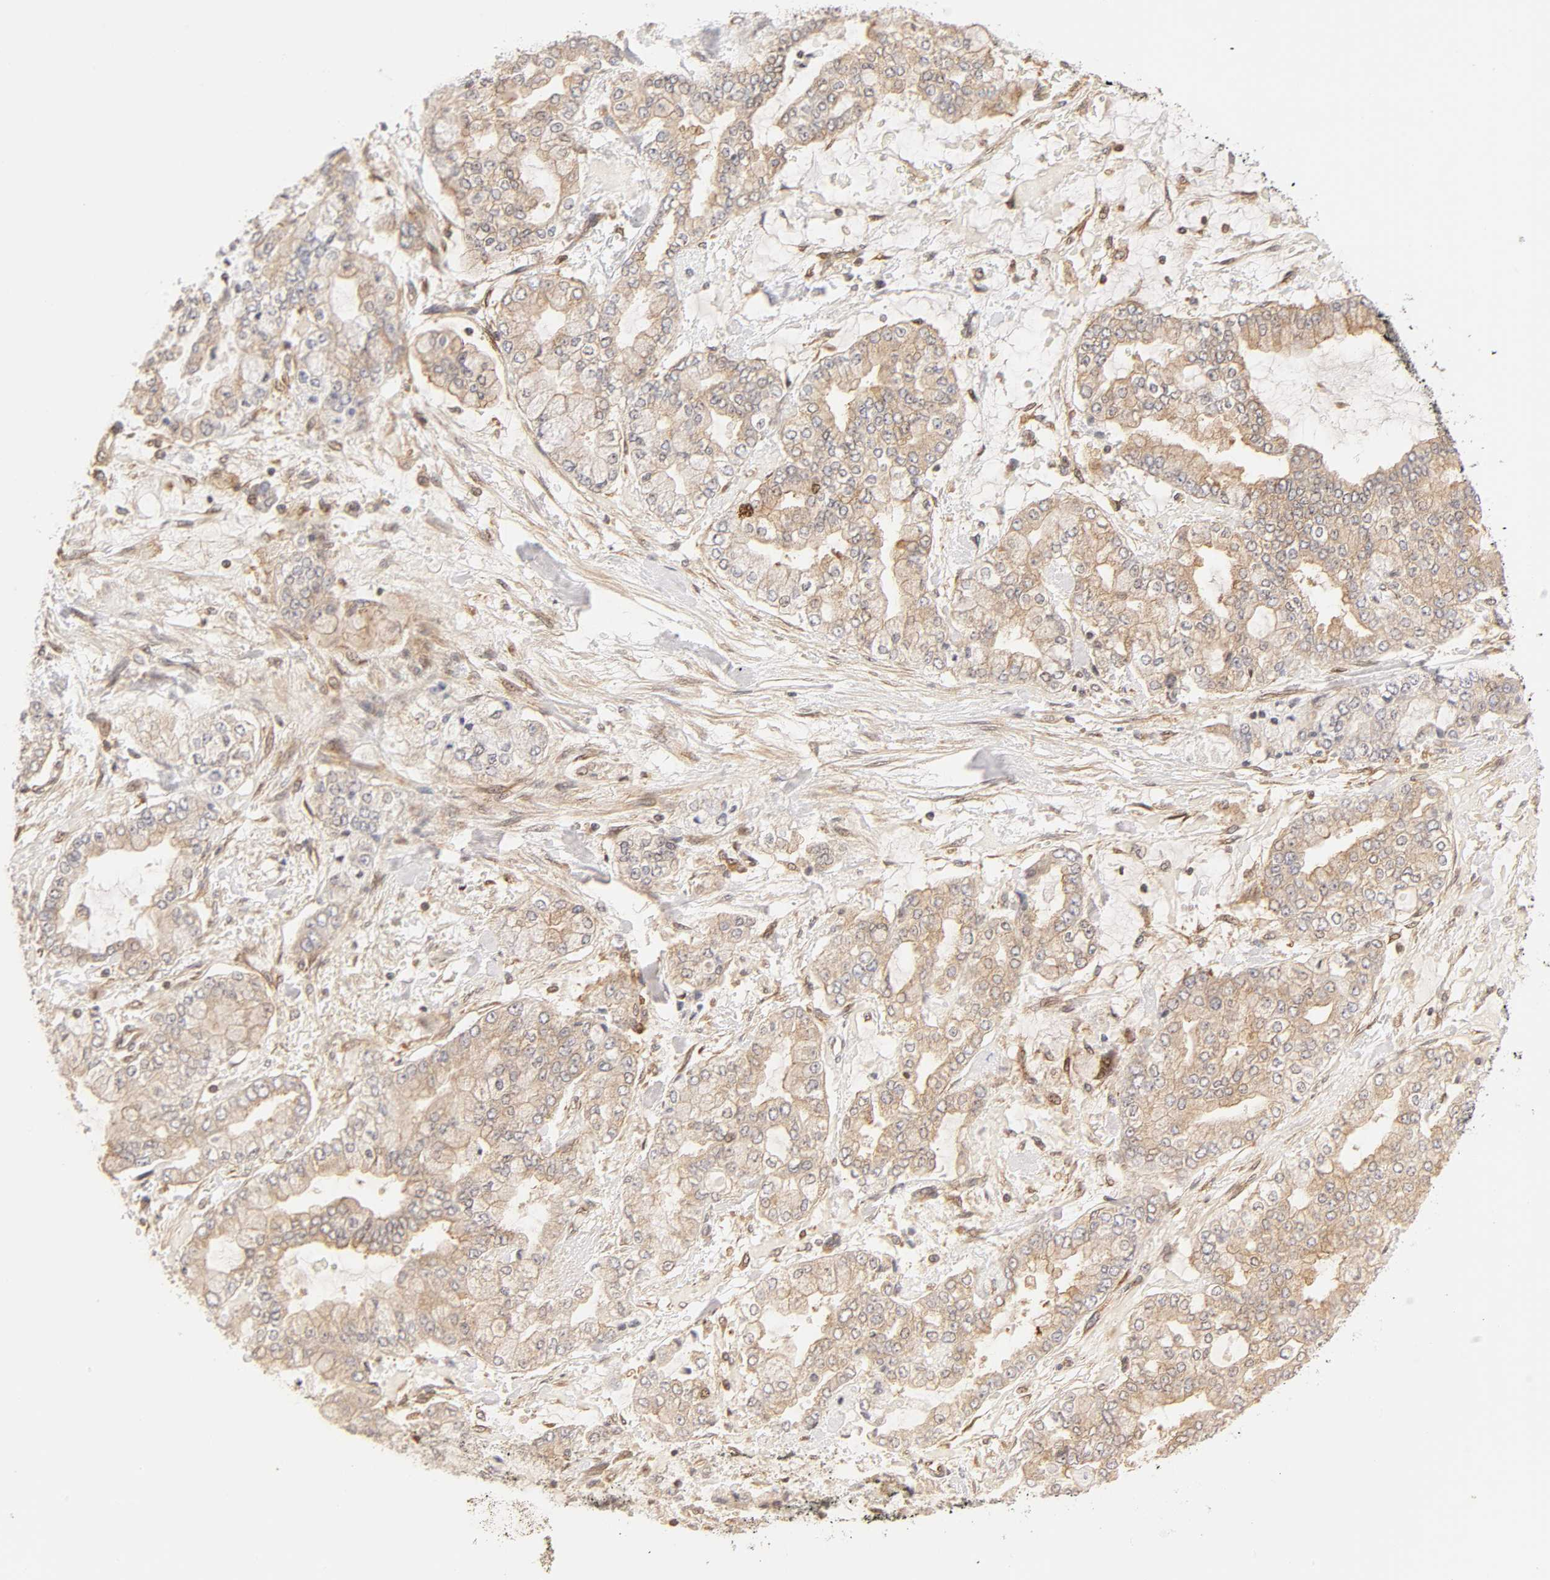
{"staining": {"intensity": "weak", "quantity": ">75%", "location": "cytoplasmic/membranous"}, "tissue": "stomach cancer", "cell_type": "Tumor cells", "image_type": "cancer", "snomed": [{"axis": "morphology", "description": "Normal tissue, NOS"}, {"axis": "morphology", "description": "Adenocarcinoma, NOS"}, {"axis": "topography", "description": "Stomach, upper"}, {"axis": "topography", "description": "Stomach"}], "caption": "IHC of stomach cancer (adenocarcinoma) exhibits low levels of weak cytoplasmic/membranous staining in about >75% of tumor cells. (DAB IHC with brightfield microscopy, high magnification).", "gene": "PAFAH1B1", "patient": {"sex": "male", "age": 76}}